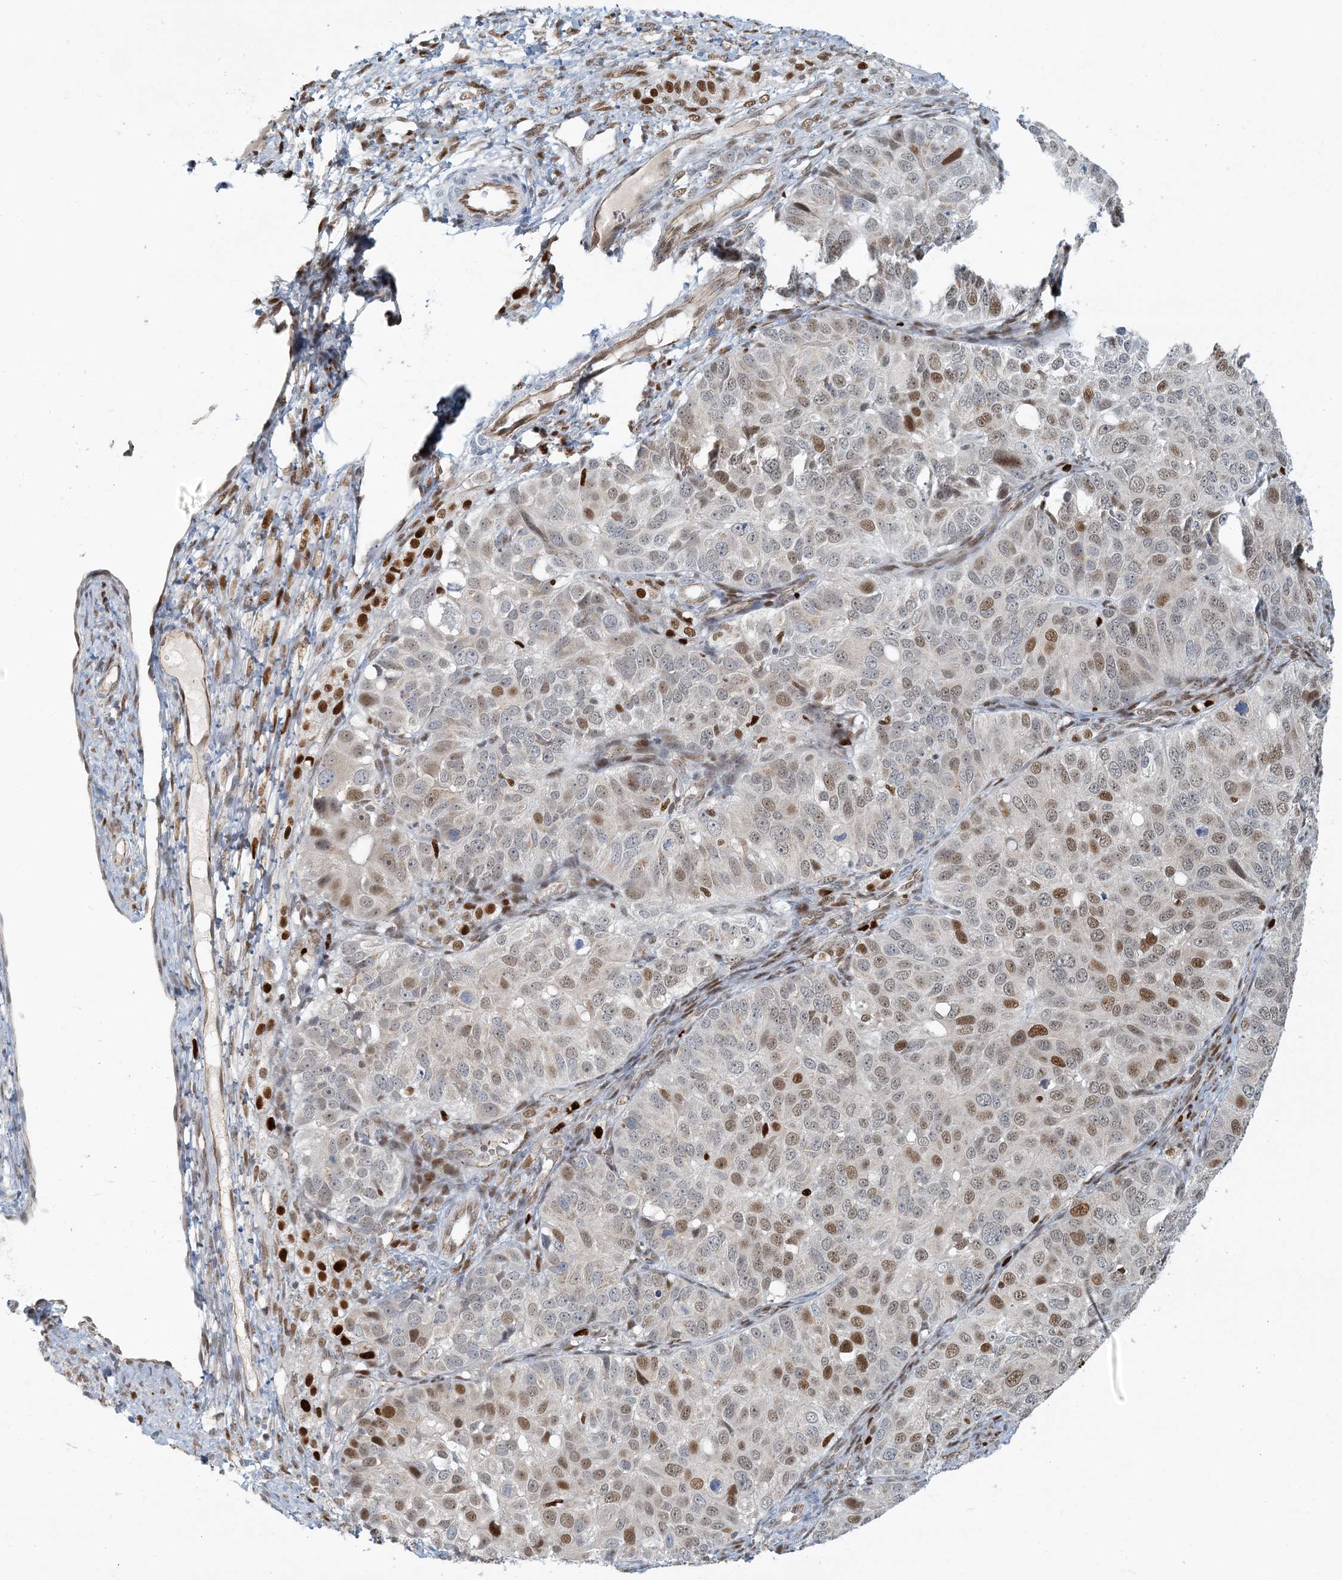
{"staining": {"intensity": "moderate", "quantity": "25%-75%", "location": "nuclear"}, "tissue": "ovarian cancer", "cell_type": "Tumor cells", "image_type": "cancer", "snomed": [{"axis": "morphology", "description": "Carcinoma, endometroid"}, {"axis": "topography", "description": "Ovary"}], "caption": "Protein staining displays moderate nuclear staining in about 25%-75% of tumor cells in ovarian endometroid carcinoma. The staining was performed using DAB, with brown indicating positive protein expression. Nuclei are stained blue with hematoxylin.", "gene": "AK9", "patient": {"sex": "female", "age": 51}}